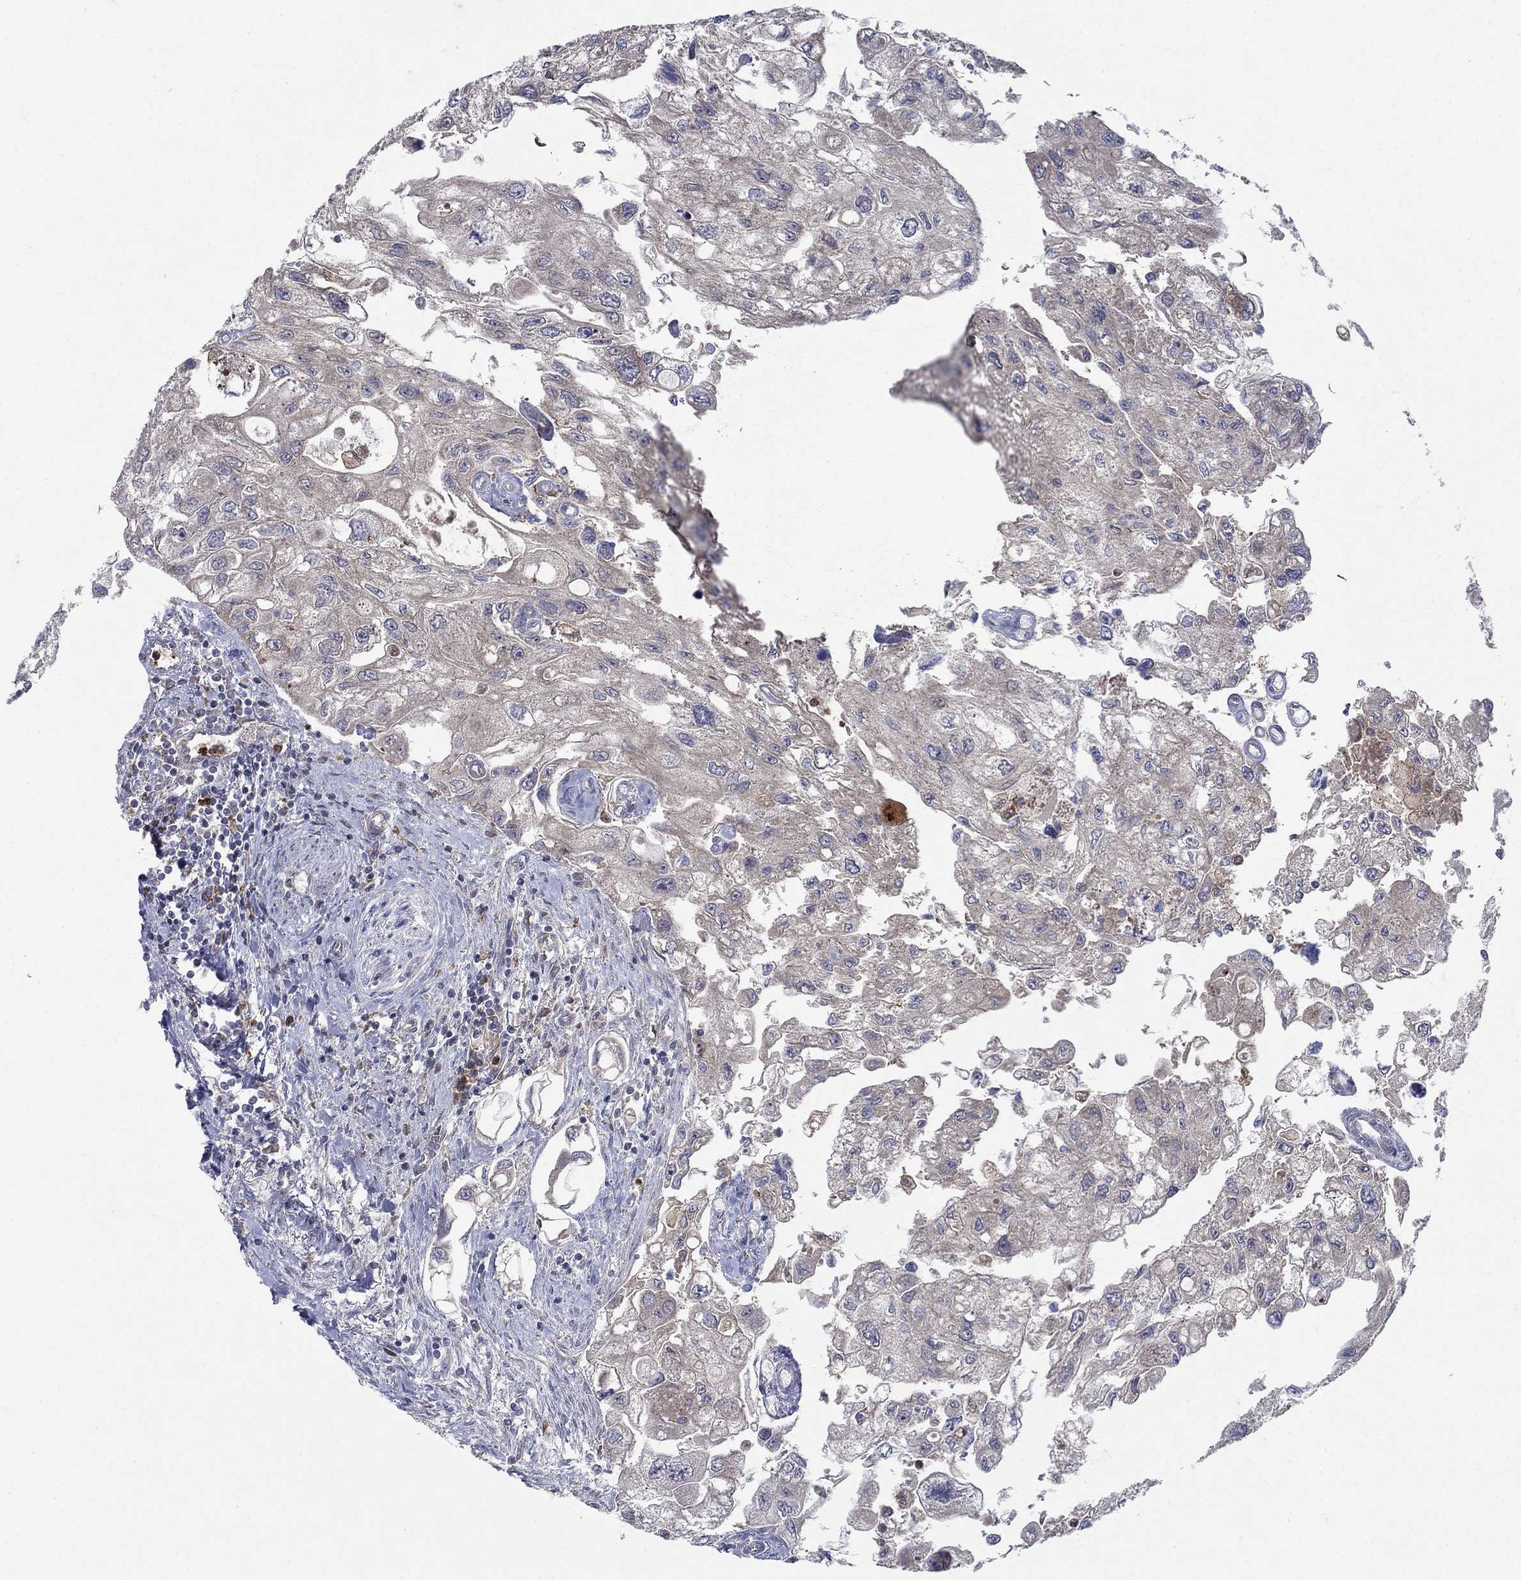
{"staining": {"intensity": "negative", "quantity": "none", "location": "none"}, "tissue": "urothelial cancer", "cell_type": "Tumor cells", "image_type": "cancer", "snomed": [{"axis": "morphology", "description": "Urothelial carcinoma, High grade"}, {"axis": "topography", "description": "Urinary bladder"}], "caption": "There is no significant expression in tumor cells of urothelial cancer.", "gene": "RNF19B", "patient": {"sex": "male", "age": 59}}